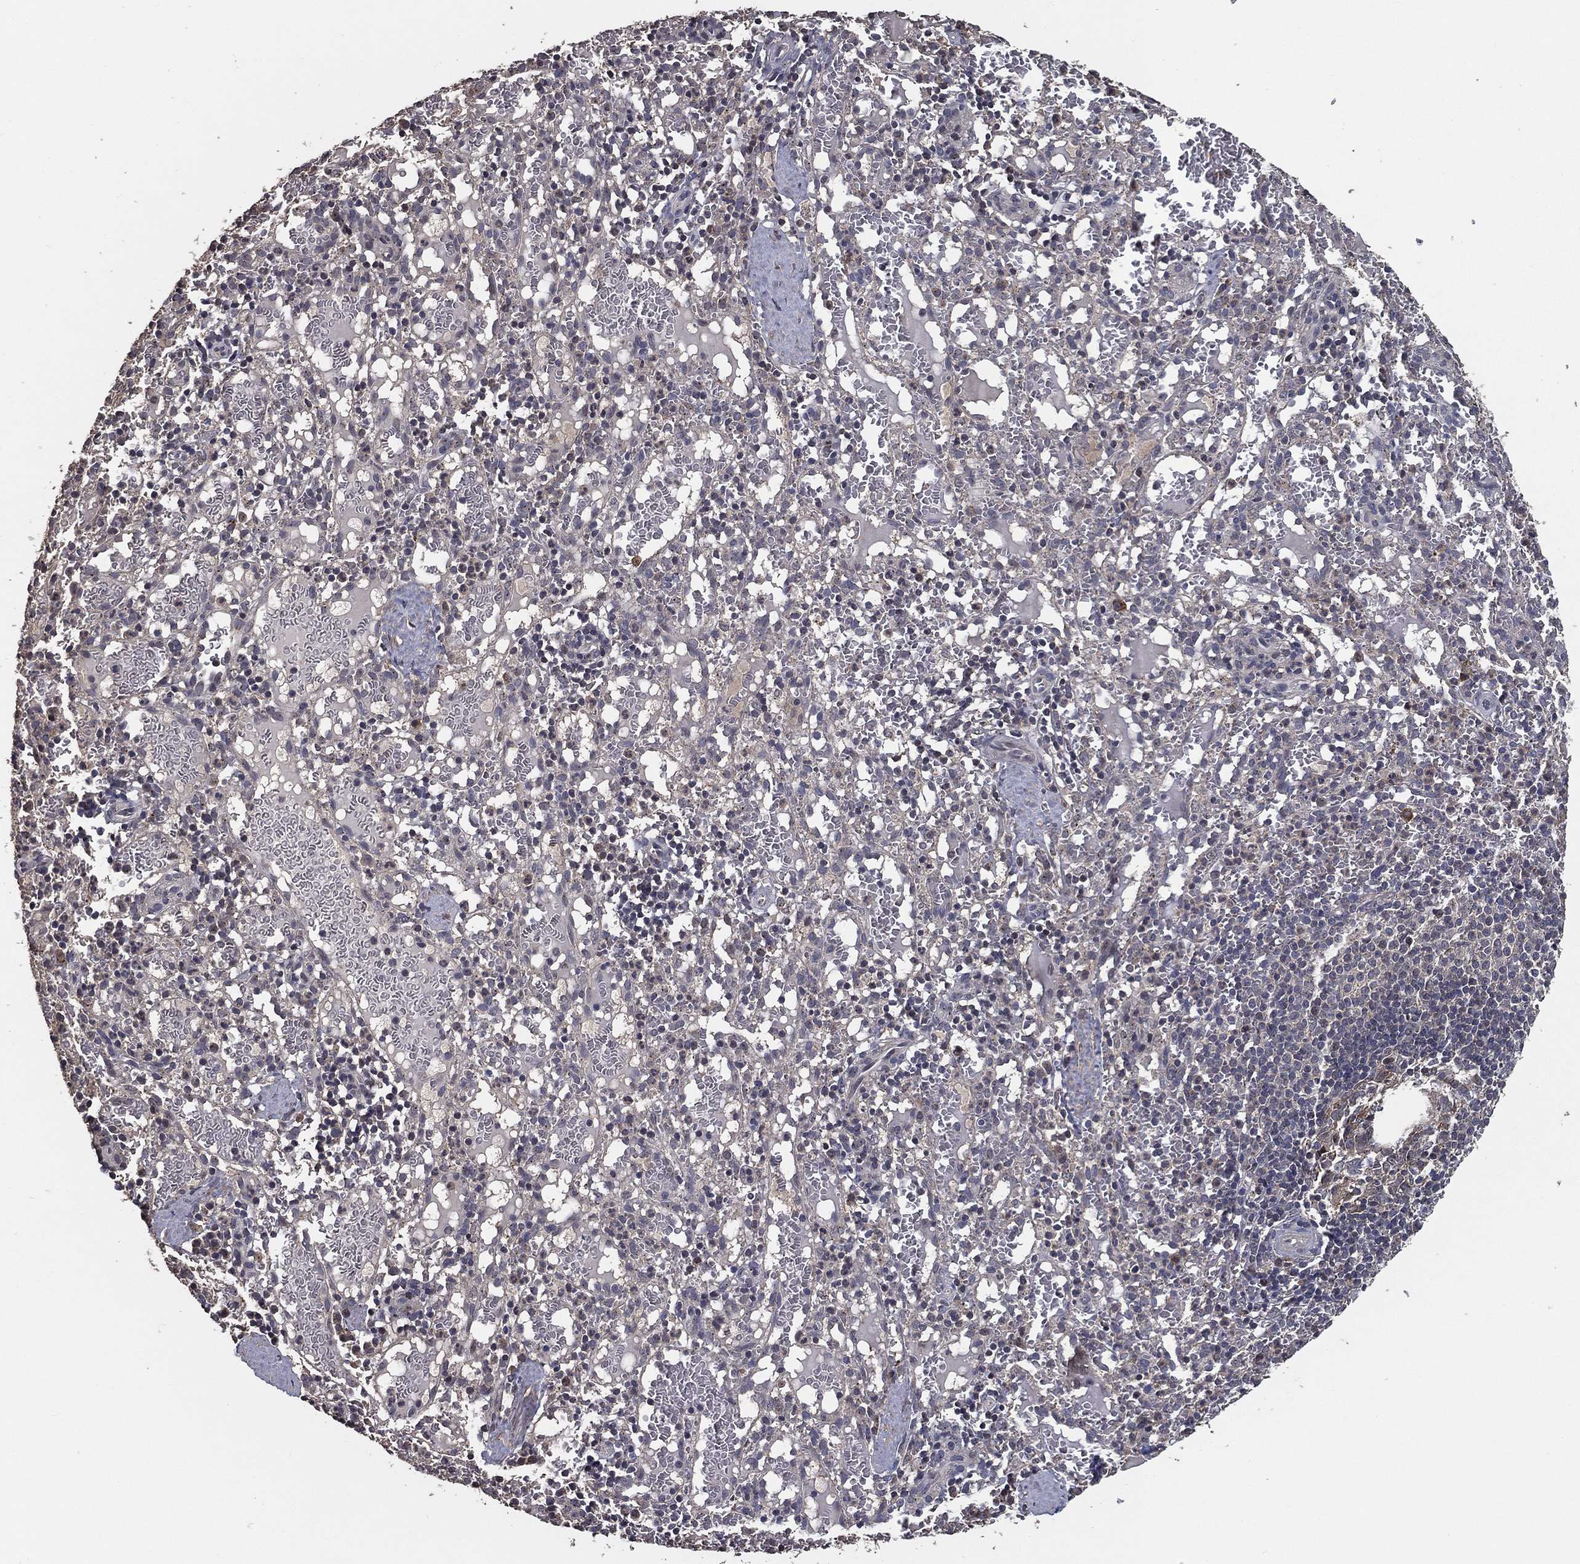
{"staining": {"intensity": "negative", "quantity": "none", "location": "none"}, "tissue": "spleen", "cell_type": "Cells in red pulp", "image_type": "normal", "snomed": [{"axis": "morphology", "description": "Normal tissue, NOS"}, {"axis": "topography", "description": "Spleen"}], "caption": "The image demonstrates no significant expression in cells in red pulp of spleen.", "gene": "PCNT", "patient": {"sex": "male", "age": 11}}